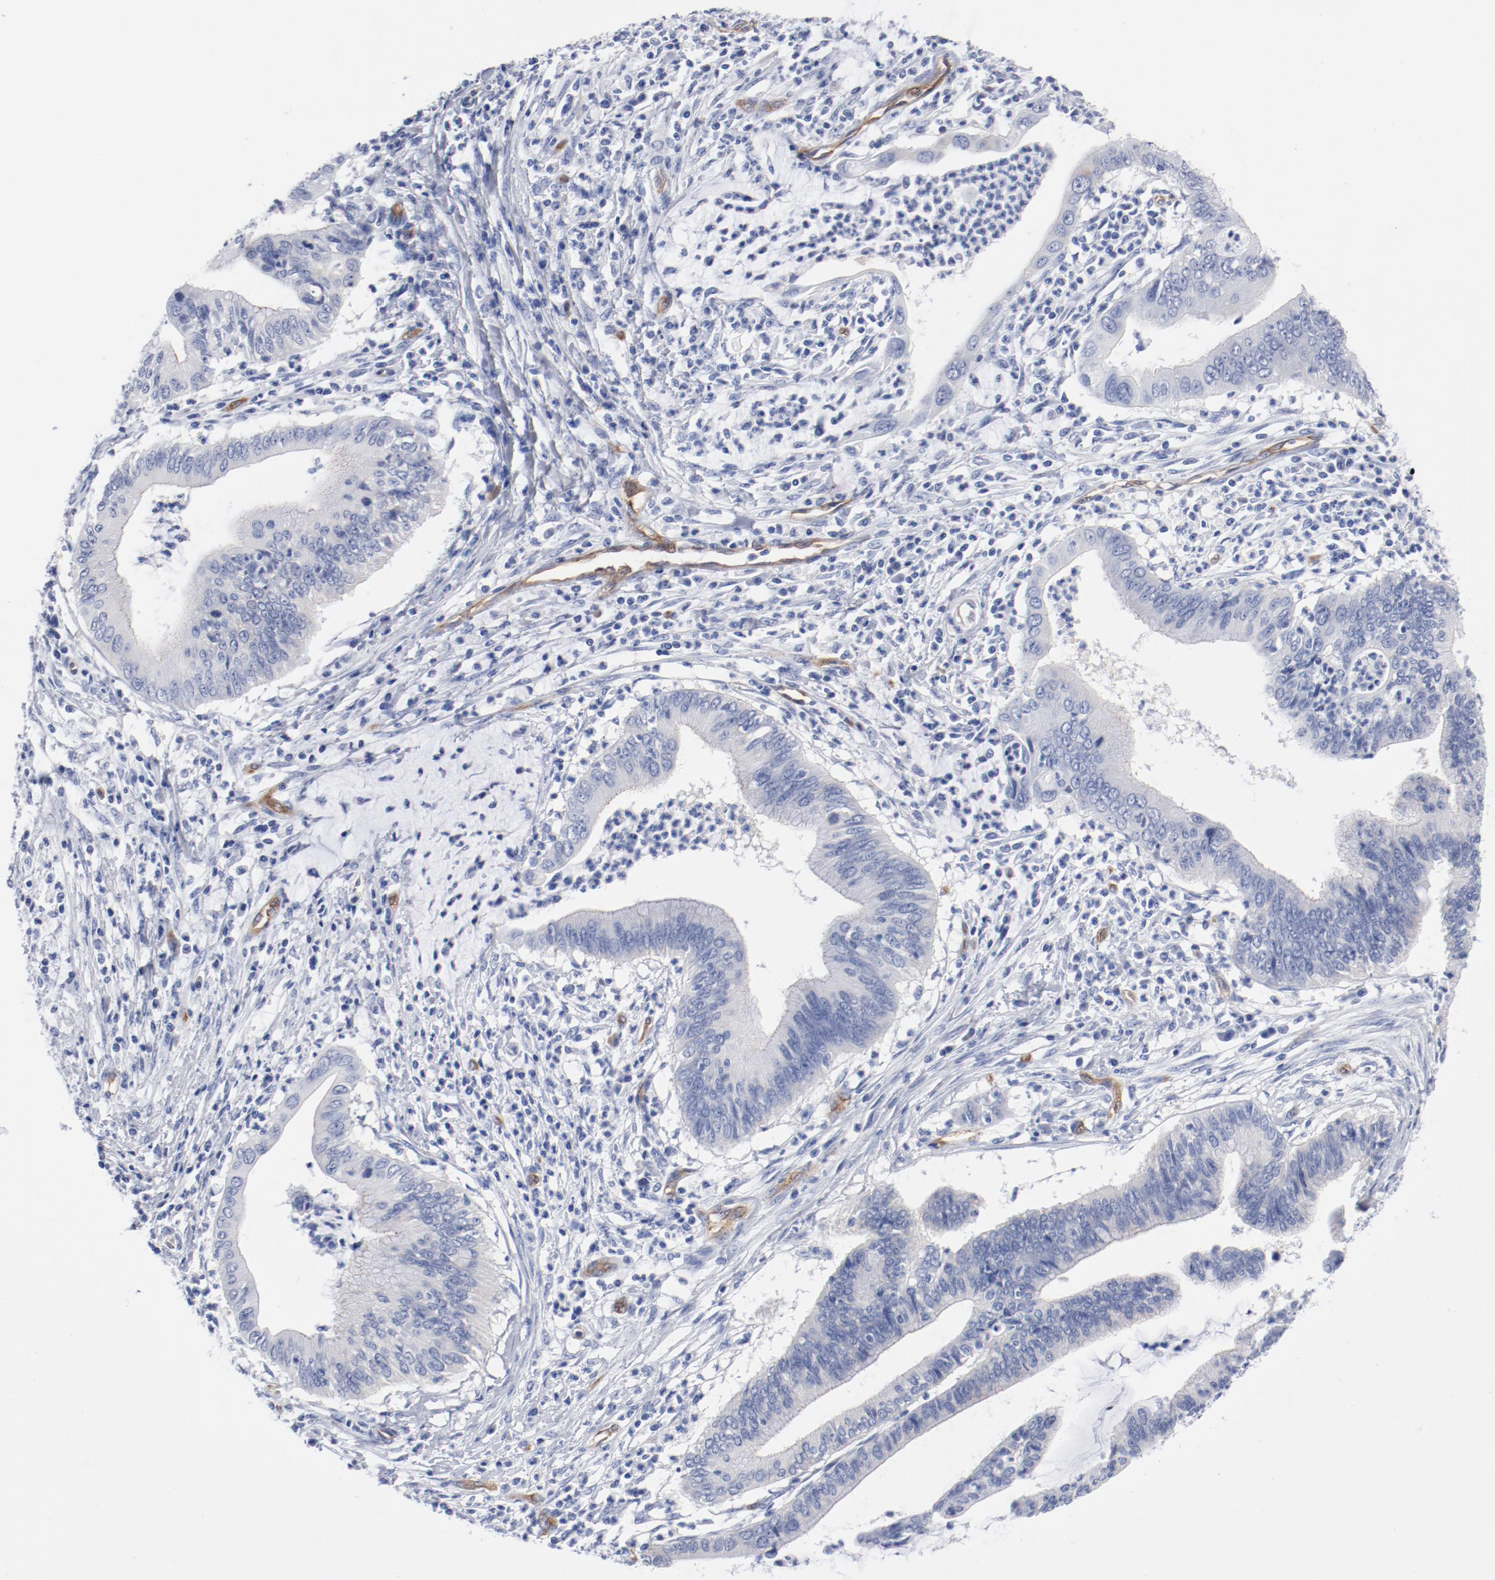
{"staining": {"intensity": "negative", "quantity": "none", "location": "none"}, "tissue": "cervical cancer", "cell_type": "Tumor cells", "image_type": "cancer", "snomed": [{"axis": "morphology", "description": "Adenocarcinoma, NOS"}, {"axis": "topography", "description": "Cervix"}], "caption": "Human cervical adenocarcinoma stained for a protein using IHC shows no positivity in tumor cells.", "gene": "SHANK3", "patient": {"sex": "female", "age": 36}}